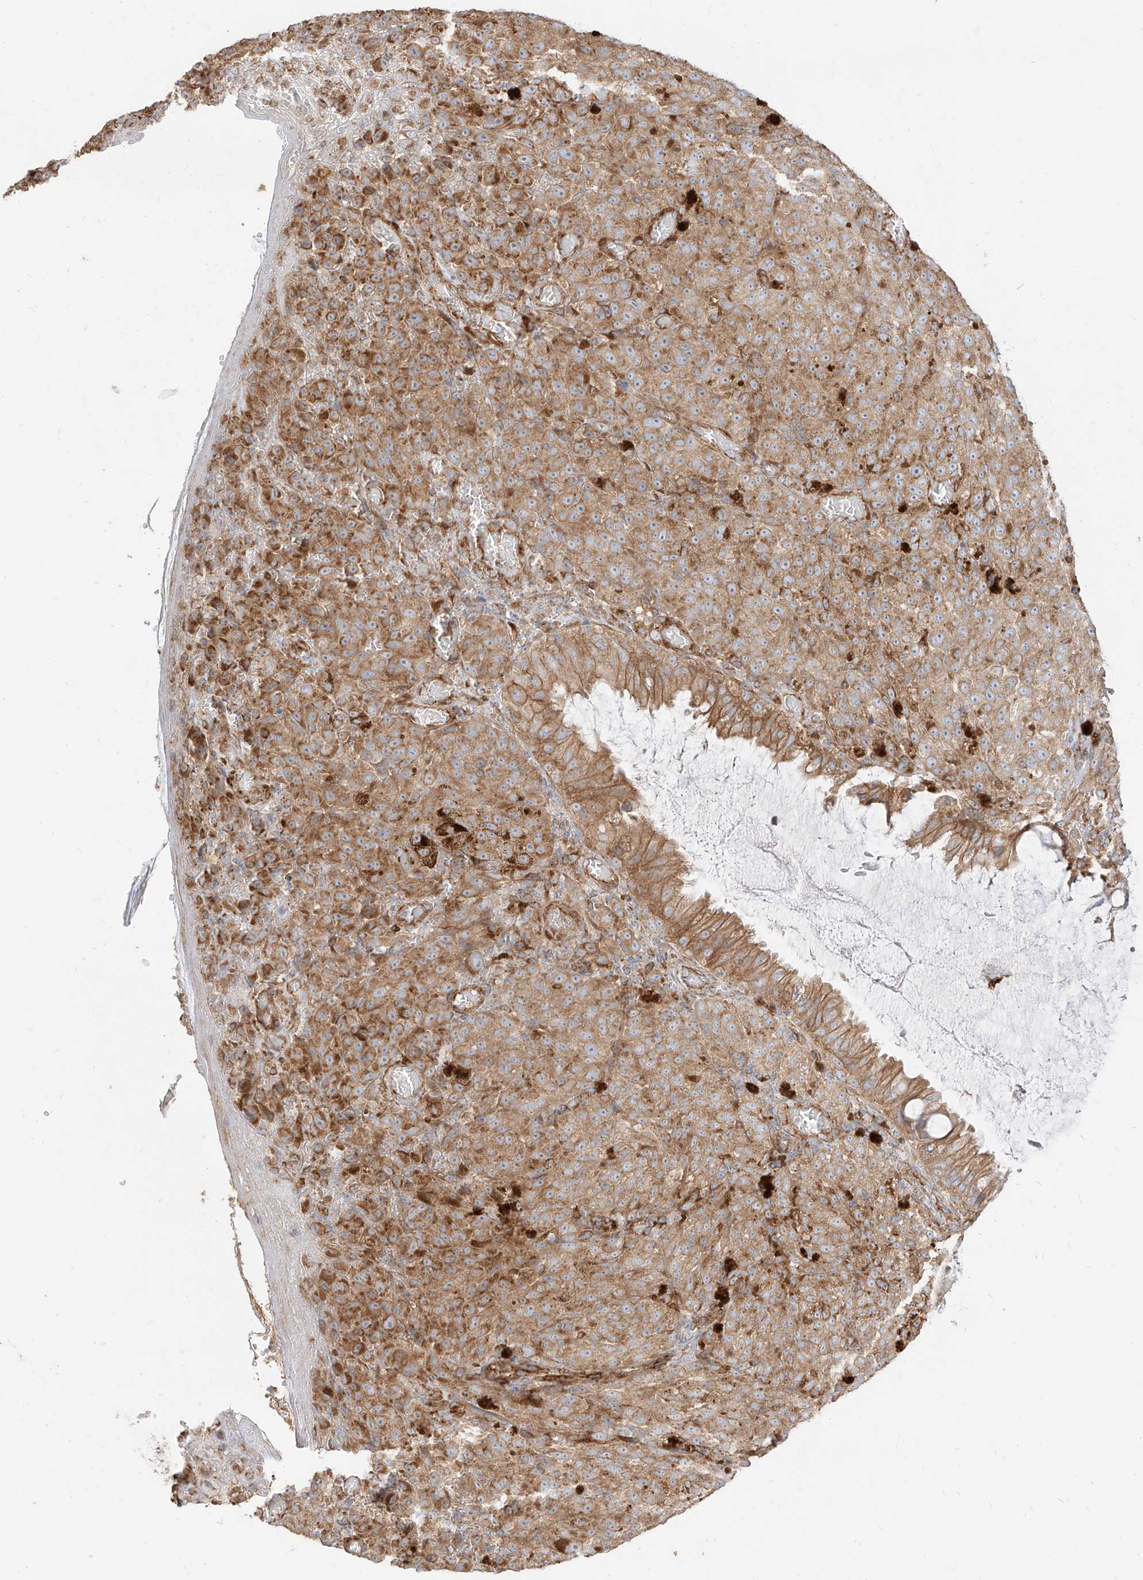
{"staining": {"intensity": "moderate", "quantity": ">75%", "location": "cytoplasmic/membranous"}, "tissue": "melanoma", "cell_type": "Tumor cells", "image_type": "cancer", "snomed": [{"axis": "morphology", "description": "Malignant melanoma, NOS"}, {"axis": "topography", "description": "Rectum"}], "caption": "Malignant melanoma was stained to show a protein in brown. There is medium levels of moderate cytoplasmic/membranous expression in about >75% of tumor cells.", "gene": "PLCL1", "patient": {"sex": "female", "age": 81}}